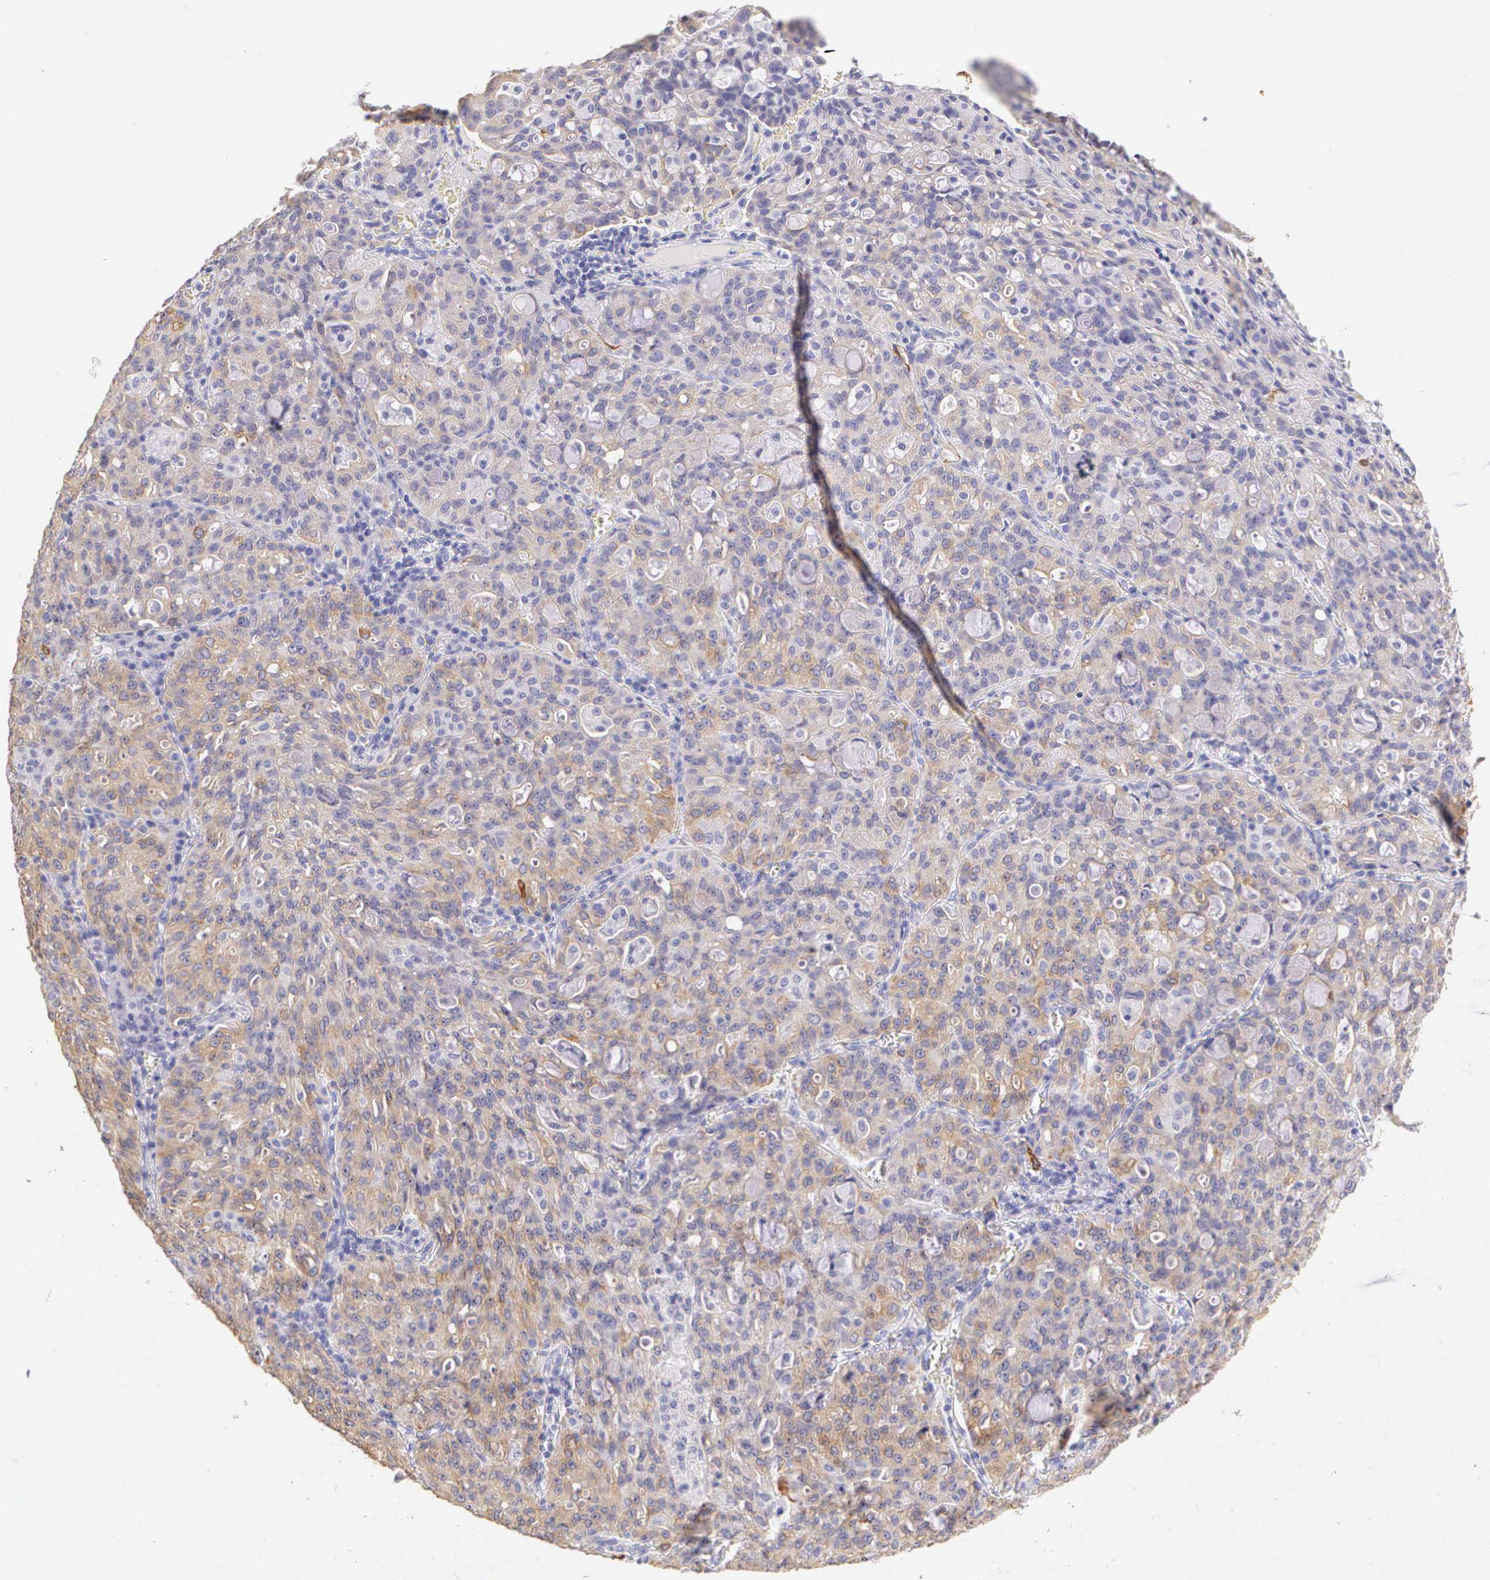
{"staining": {"intensity": "weak", "quantity": "25%-75%", "location": "cytoplasmic/membranous"}, "tissue": "lung cancer", "cell_type": "Tumor cells", "image_type": "cancer", "snomed": [{"axis": "morphology", "description": "Adenocarcinoma, NOS"}, {"axis": "topography", "description": "Lung"}], "caption": "Immunohistochemical staining of lung cancer (adenocarcinoma) demonstrates weak cytoplasmic/membranous protein staining in approximately 25%-75% of tumor cells.", "gene": "KRT17", "patient": {"sex": "female", "age": 44}}